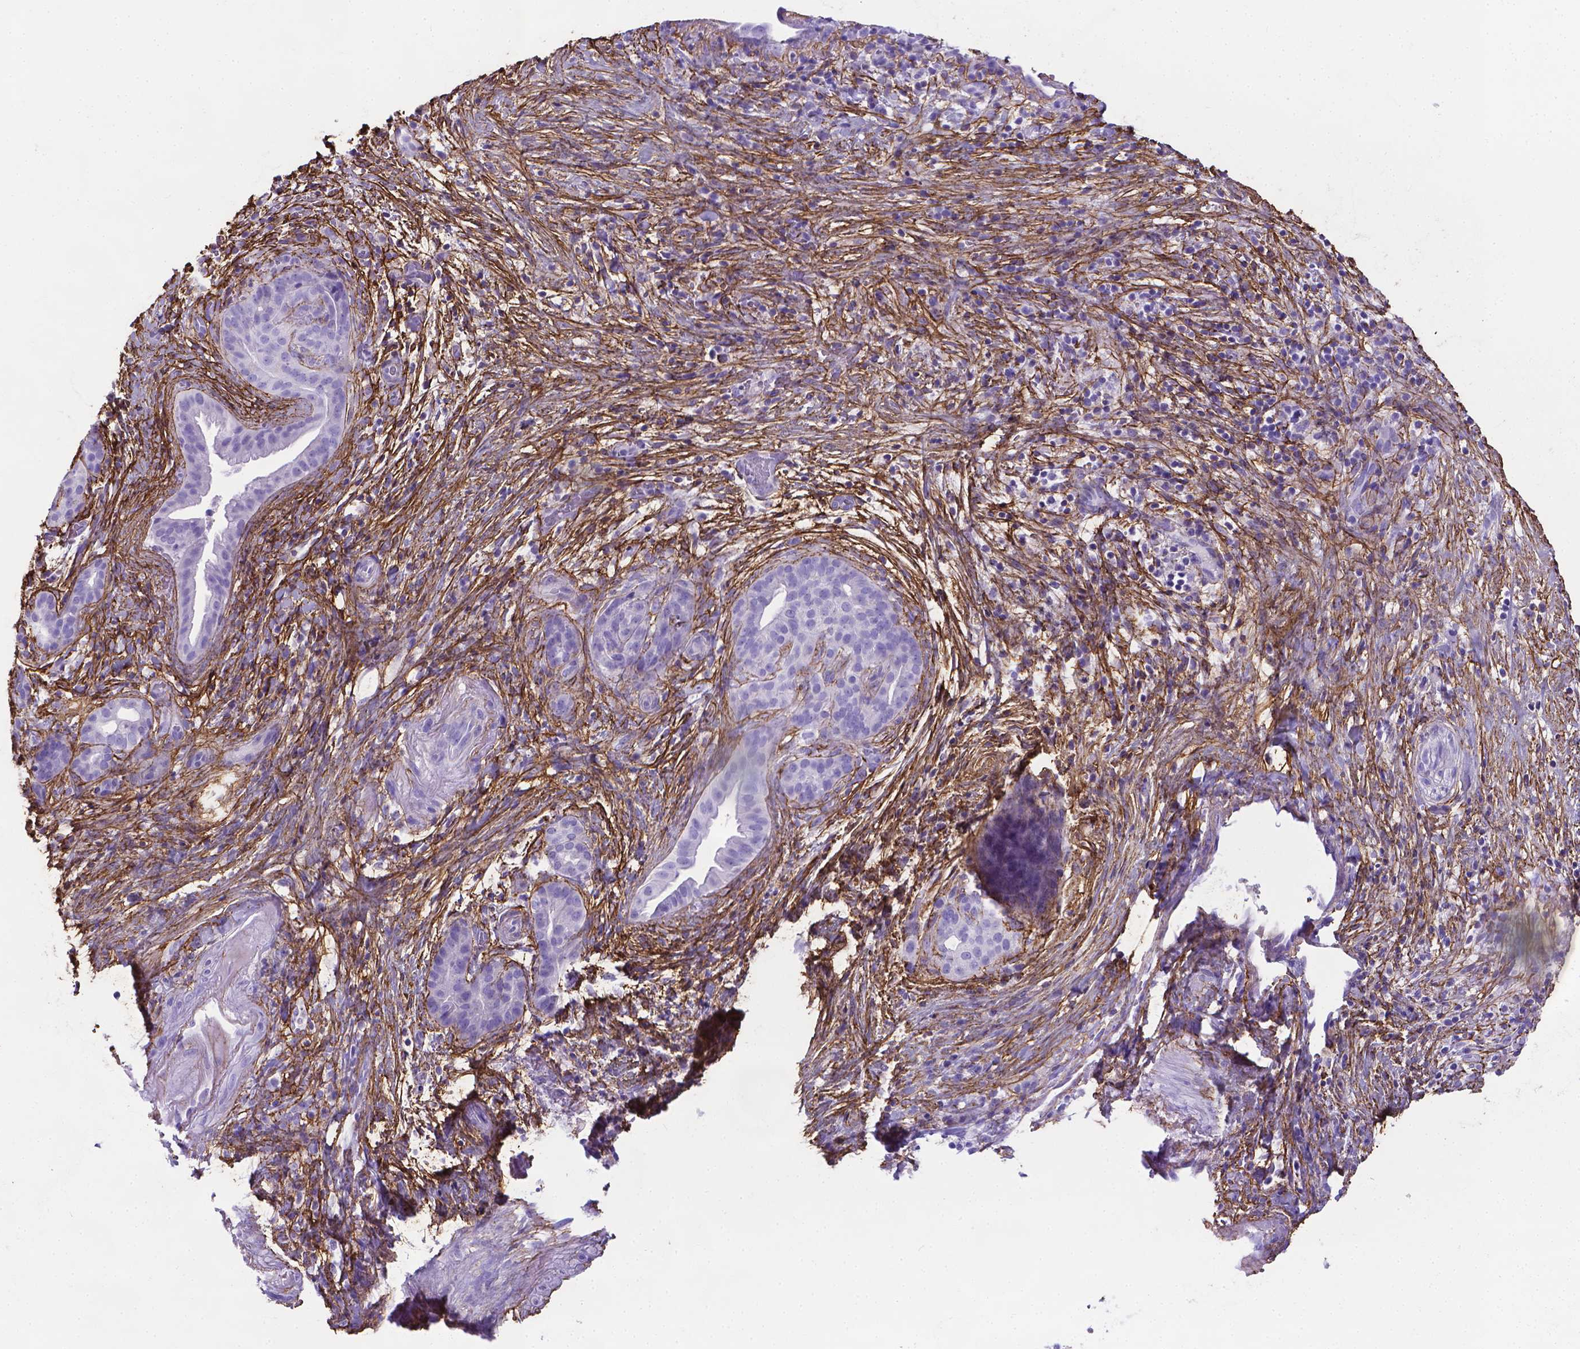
{"staining": {"intensity": "negative", "quantity": "none", "location": "none"}, "tissue": "pancreatic cancer", "cell_type": "Tumor cells", "image_type": "cancer", "snomed": [{"axis": "morphology", "description": "Adenocarcinoma, NOS"}, {"axis": "topography", "description": "Pancreas"}], "caption": "IHC of pancreatic cancer displays no expression in tumor cells. (DAB (3,3'-diaminobenzidine) IHC, high magnification).", "gene": "MFAP2", "patient": {"sex": "male", "age": 44}}